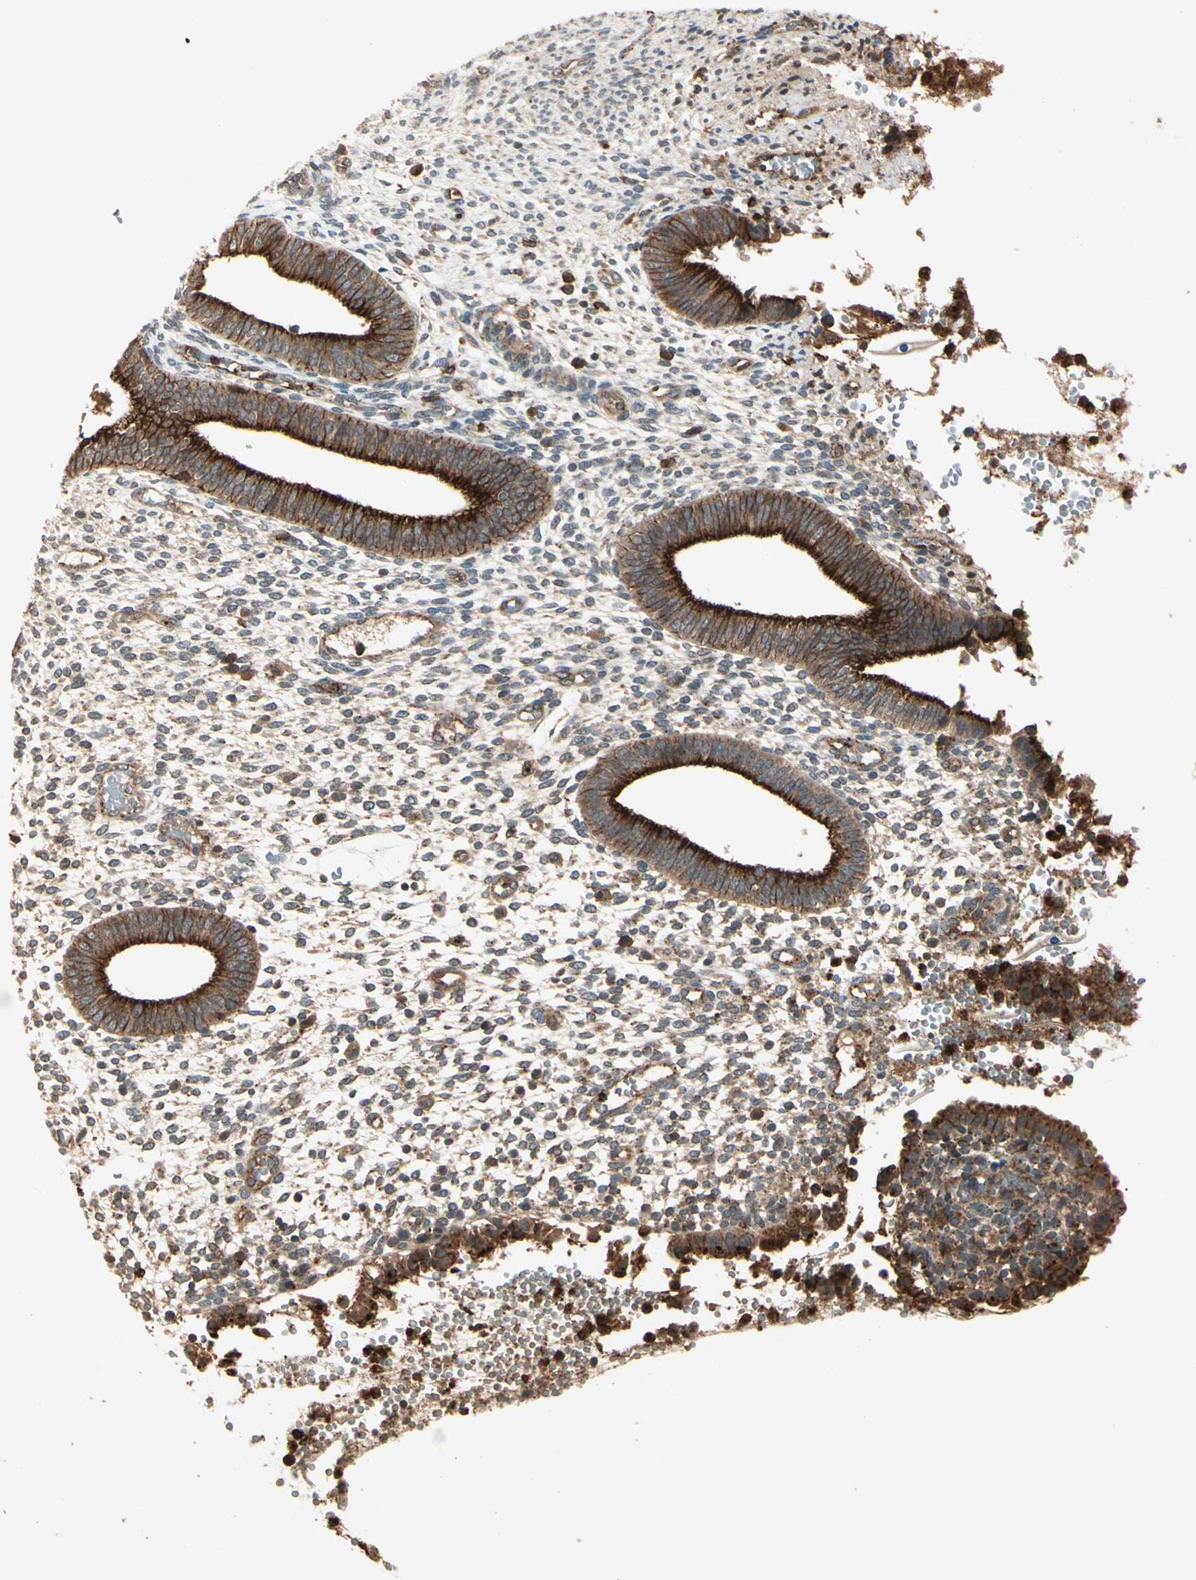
{"staining": {"intensity": "weak", "quantity": "<25%", "location": "cytoplasmic/membranous"}, "tissue": "endometrium", "cell_type": "Cells in endometrial stroma", "image_type": "normal", "snomed": [{"axis": "morphology", "description": "Normal tissue, NOS"}, {"axis": "topography", "description": "Endometrium"}], "caption": "Immunohistochemical staining of unremarkable human endometrium displays no significant expression in cells in endometrial stroma.", "gene": "FLOT1", "patient": {"sex": "female", "age": 35}}